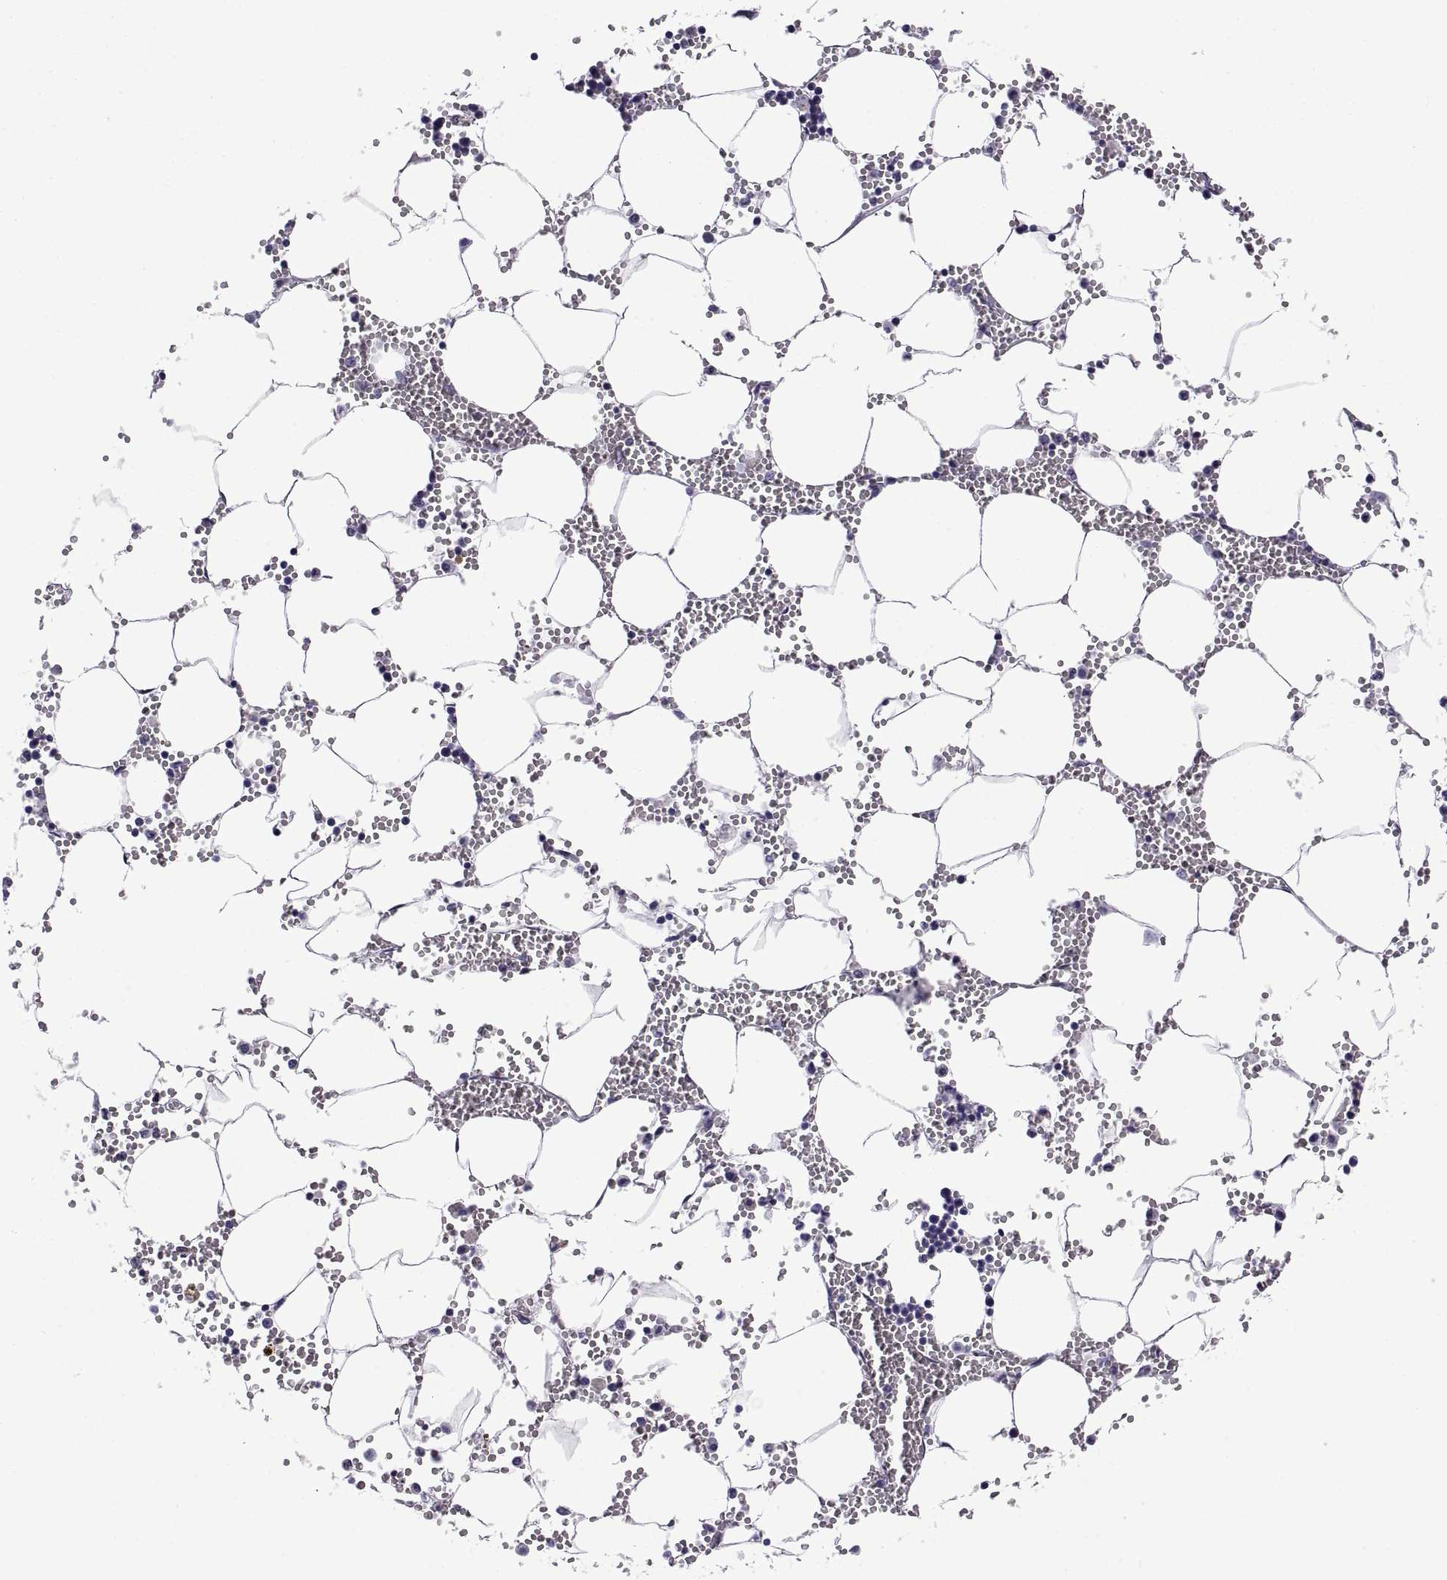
{"staining": {"intensity": "negative", "quantity": "none", "location": "none"}, "tissue": "bone marrow", "cell_type": "Hematopoietic cells", "image_type": "normal", "snomed": [{"axis": "morphology", "description": "Normal tissue, NOS"}, {"axis": "topography", "description": "Bone marrow"}], "caption": "A high-resolution histopathology image shows immunohistochemistry staining of unremarkable bone marrow, which shows no significant positivity in hematopoietic cells.", "gene": "SPDYE10", "patient": {"sex": "male", "age": 54}}